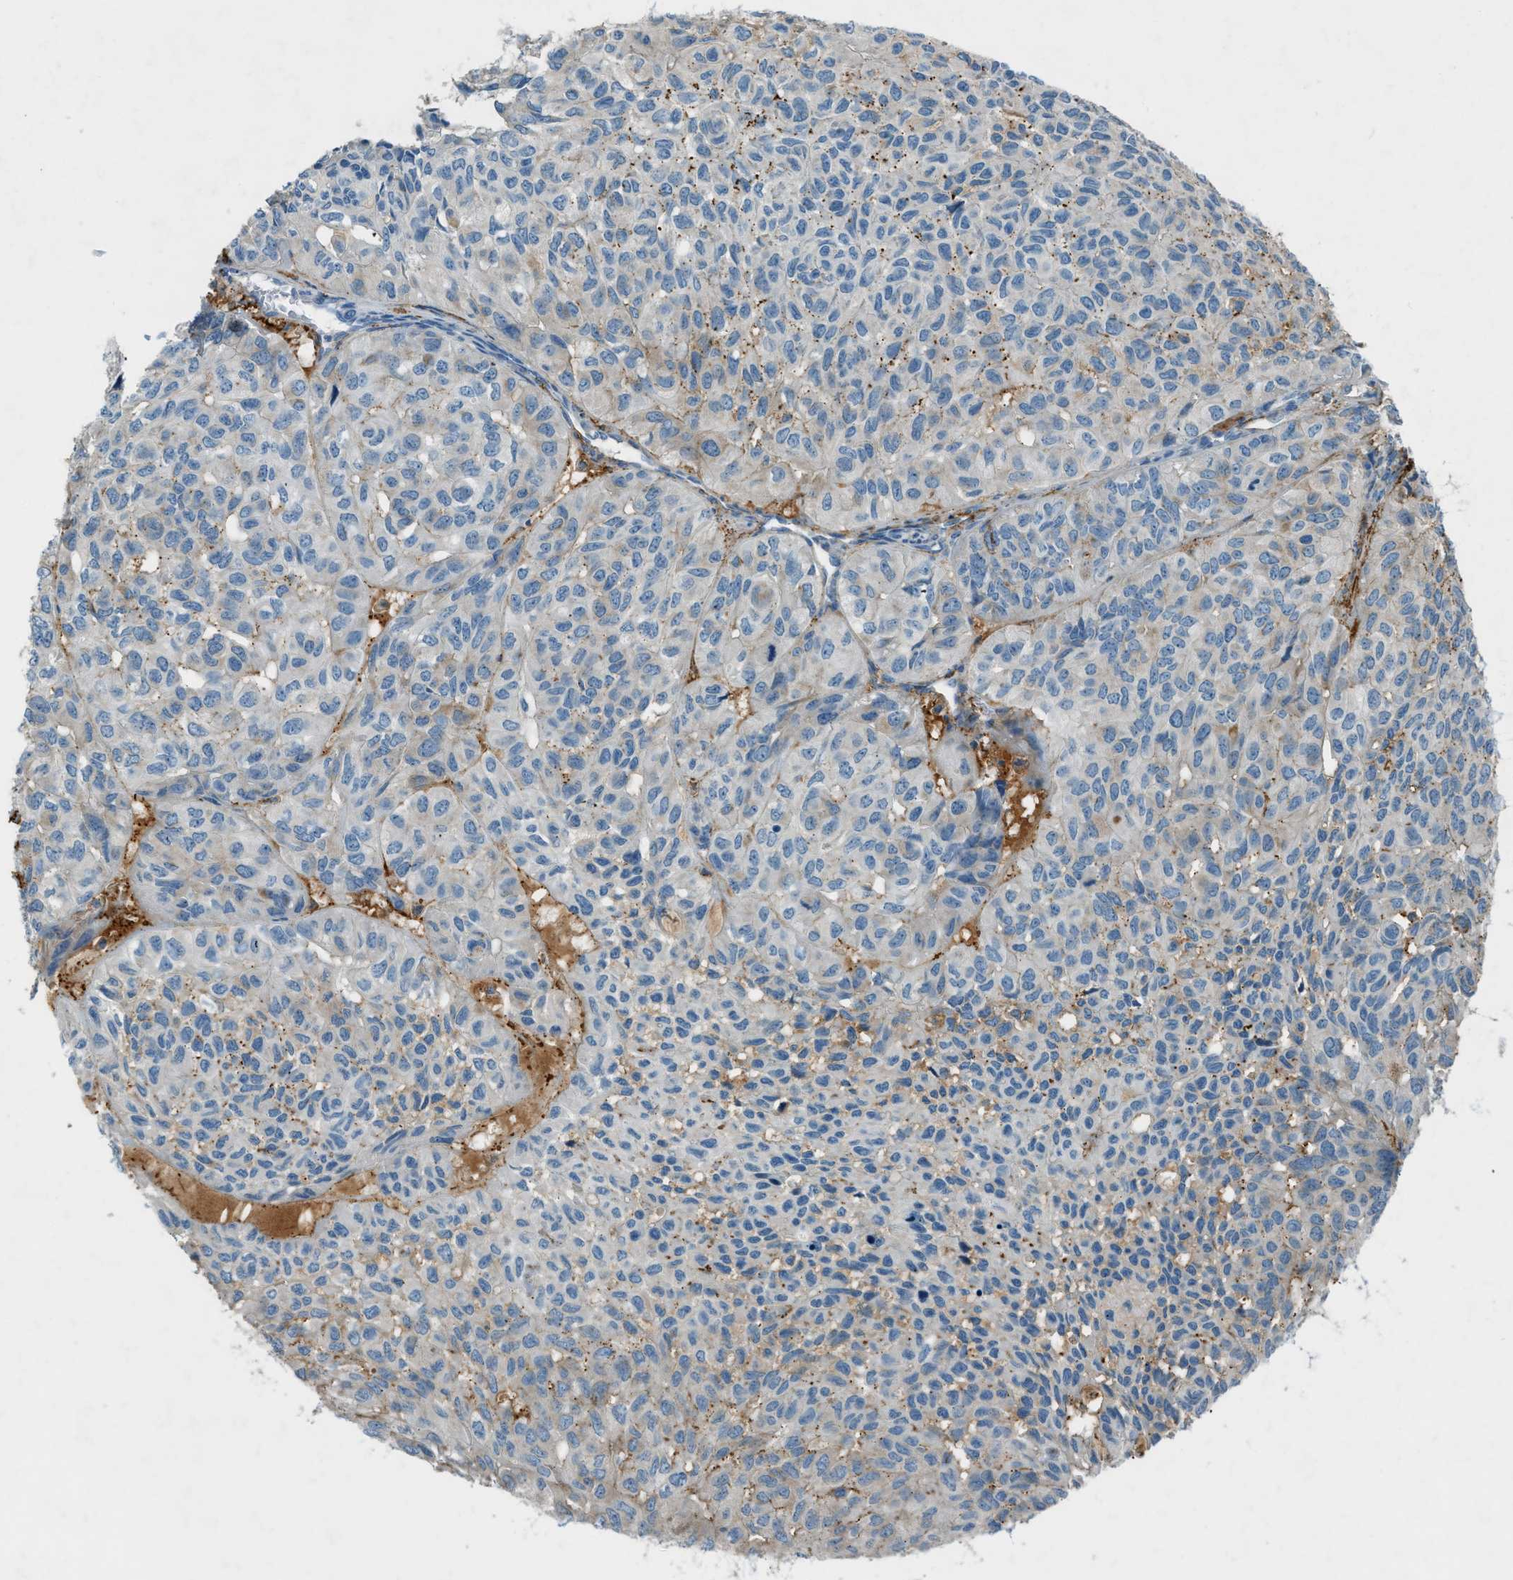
{"staining": {"intensity": "negative", "quantity": "none", "location": "none"}, "tissue": "head and neck cancer", "cell_type": "Tumor cells", "image_type": "cancer", "snomed": [{"axis": "morphology", "description": "Adenocarcinoma, NOS"}, {"axis": "topography", "description": "Salivary gland, NOS"}, {"axis": "topography", "description": "Head-Neck"}], "caption": "Tumor cells show no significant protein expression in head and neck cancer (adenocarcinoma).", "gene": "FBLN2", "patient": {"sex": "female", "age": 76}}